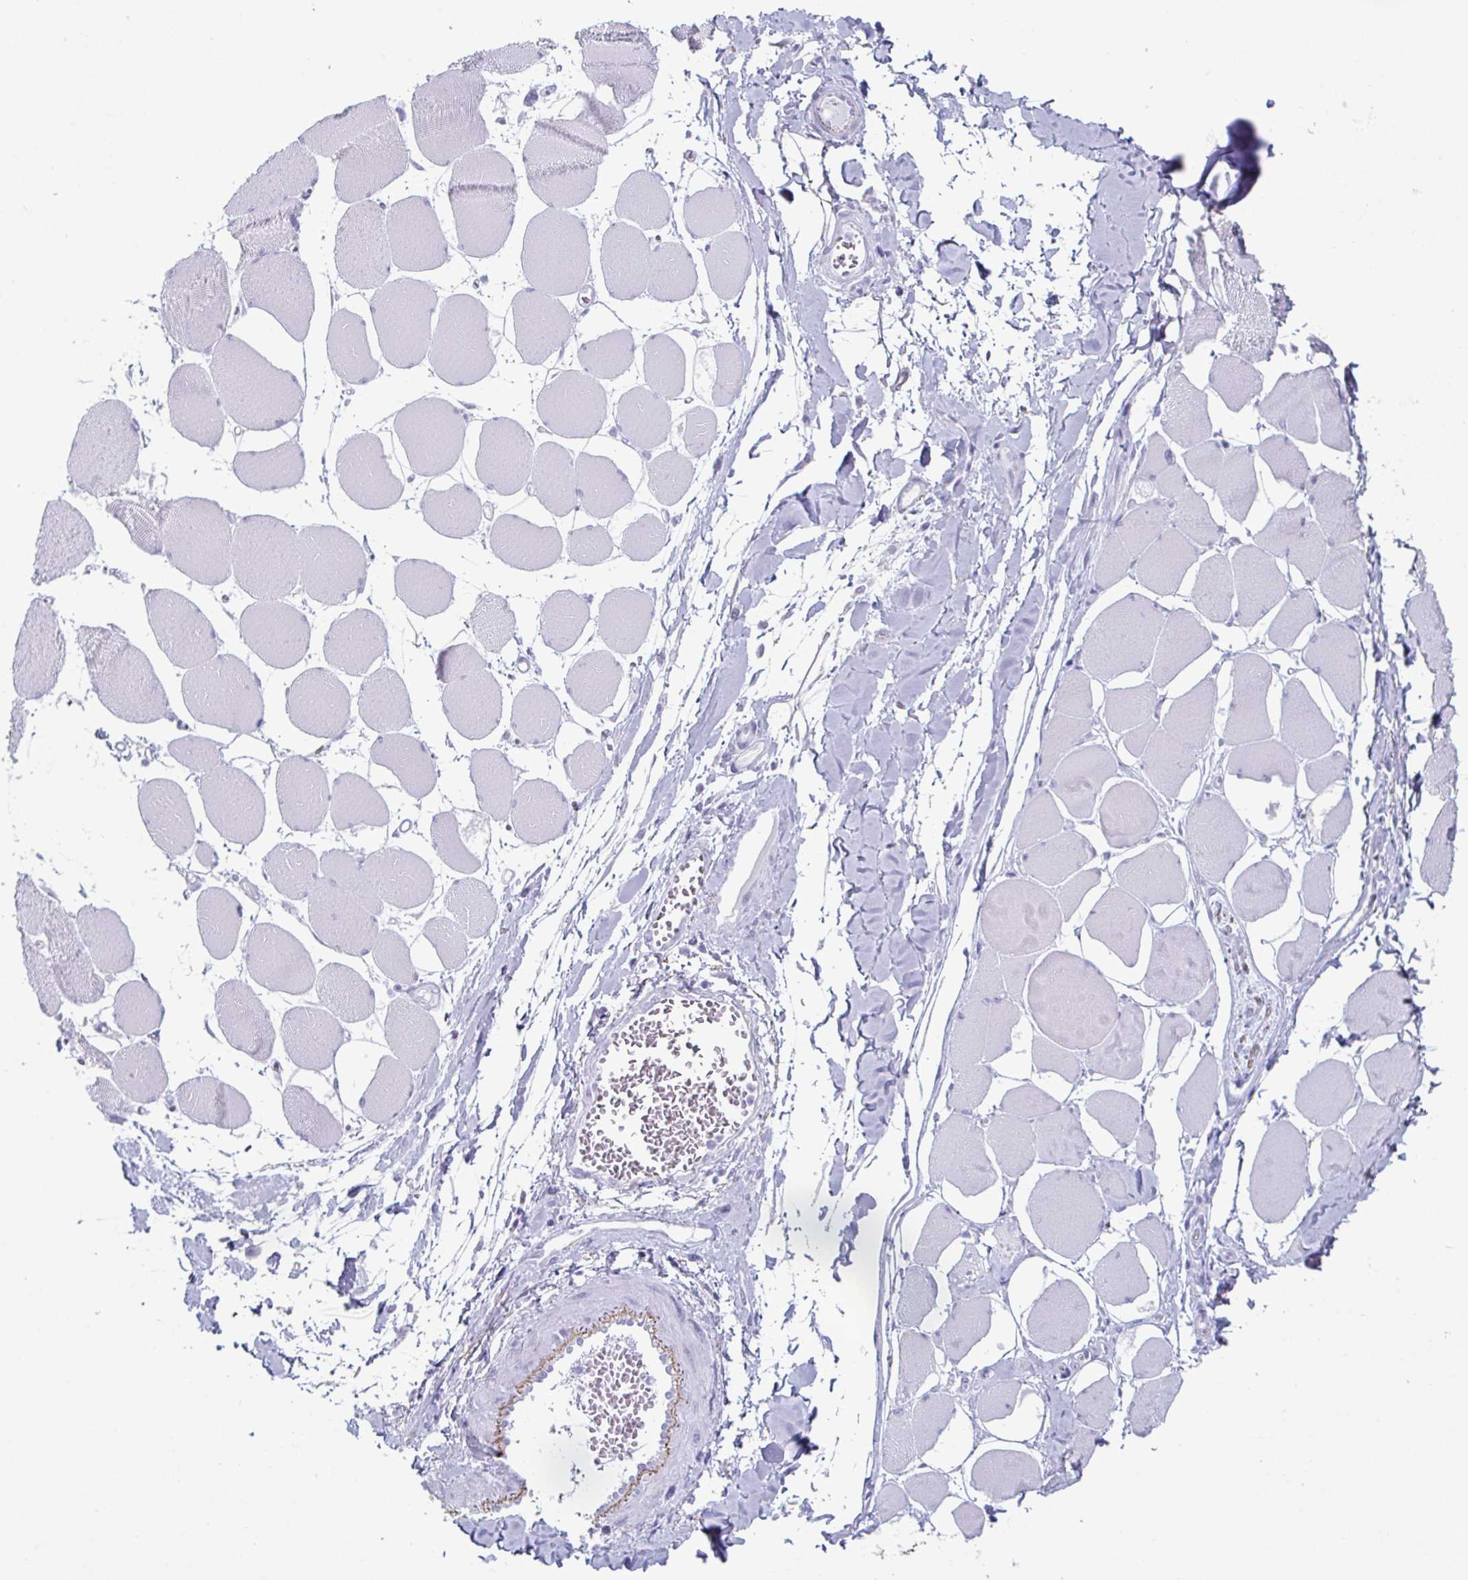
{"staining": {"intensity": "negative", "quantity": "none", "location": "none"}, "tissue": "skeletal muscle", "cell_type": "Myocytes", "image_type": "normal", "snomed": [{"axis": "morphology", "description": "Normal tissue, NOS"}, {"axis": "topography", "description": "Skeletal muscle"}], "caption": "An immunohistochemistry histopathology image of normal skeletal muscle is shown. There is no staining in myocytes of skeletal muscle. (Stains: DAB IHC with hematoxylin counter stain, Microscopy: brightfield microscopy at high magnification).", "gene": "CREG2", "patient": {"sex": "female", "age": 75}}